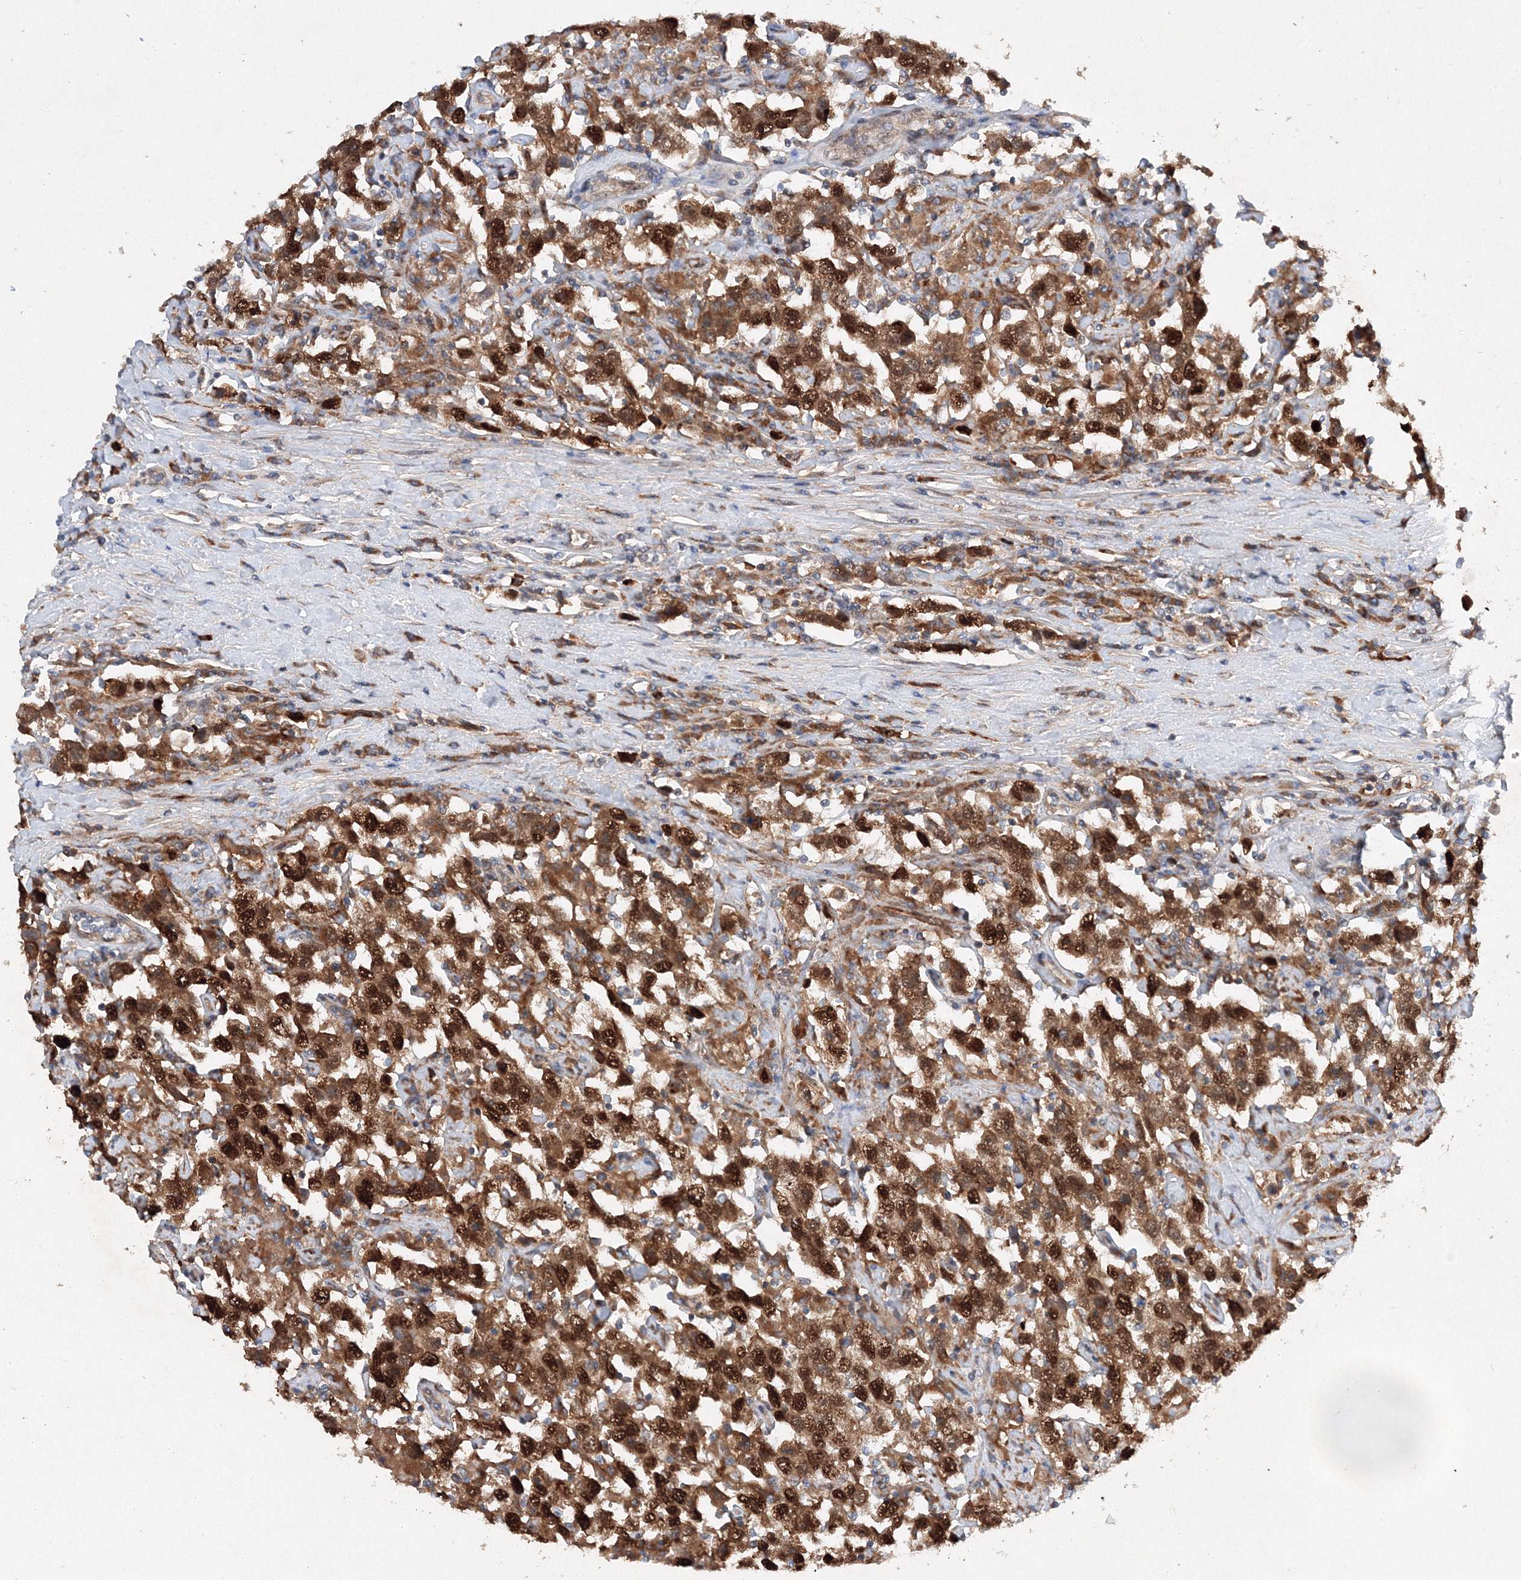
{"staining": {"intensity": "strong", "quantity": ">75%", "location": "cytoplasmic/membranous,nuclear"}, "tissue": "testis cancer", "cell_type": "Tumor cells", "image_type": "cancer", "snomed": [{"axis": "morphology", "description": "Seminoma, NOS"}, {"axis": "topography", "description": "Testis"}], "caption": "Protein positivity by immunohistochemistry (IHC) demonstrates strong cytoplasmic/membranous and nuclear positivity in approximately >75% of tumor cells in seminoma (testis). The protein of interest is stained brown, and the nuclei are stained in blue (DAB IHC with brightfield microscopy, high magnification).", "gene": "SLC36A1", "patient": {"sex": "male", "age": 41}}